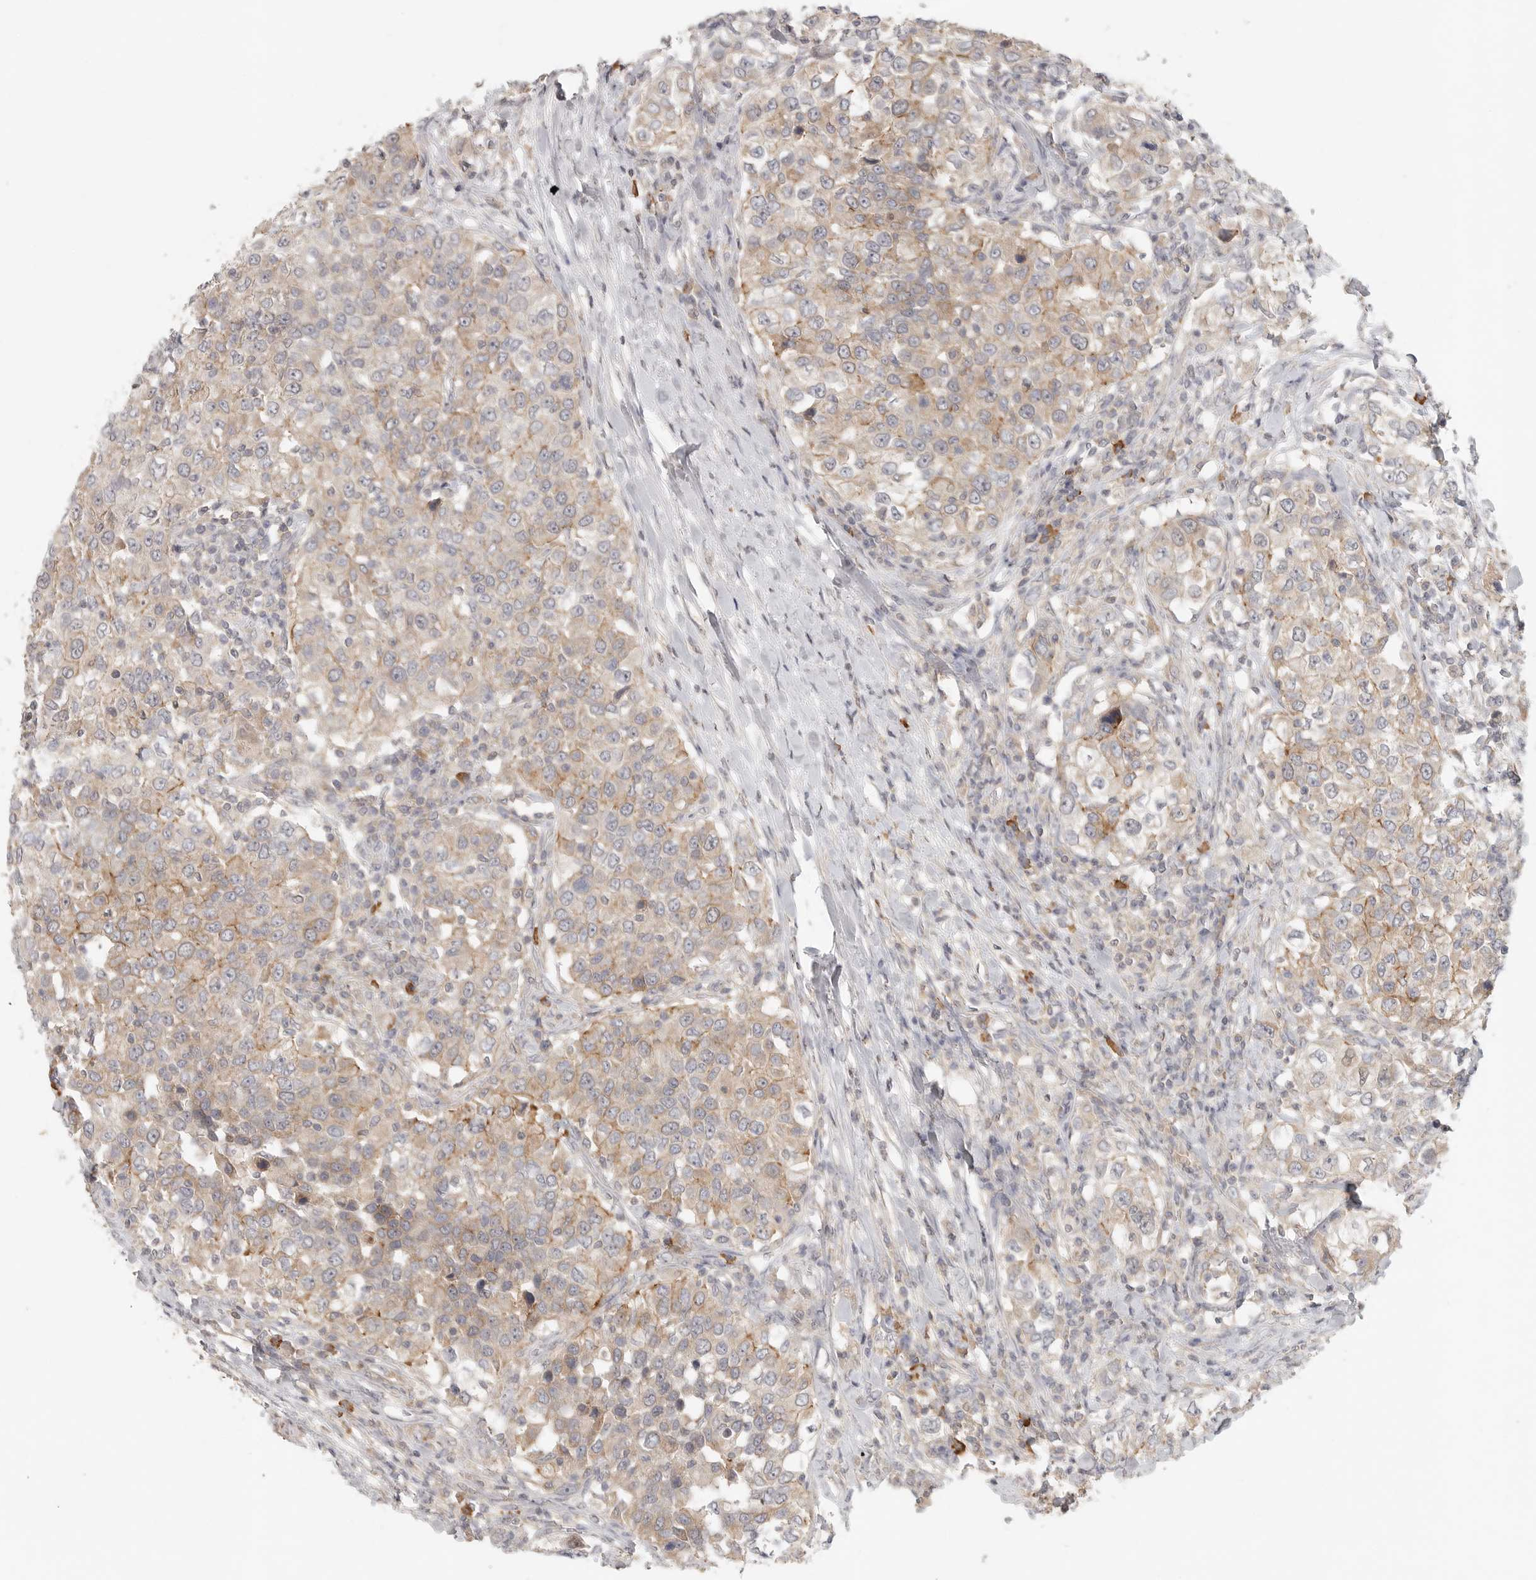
{"staining": {"intensity": "moderate", "quantity": "25%-75%", "location": "cytoplasmic/membranous"}, "tissue": "urothelial cancer", "cell_type": "Tumor cells", "image_type": "cancer", "snomed": [{"axis": "morphology", "description": "Urothelial carcinoma, High grade"}, {"axis": "topography", "description": "Urinary bladder"}], "caption": "Moderate cytoplasmic/membranous protein staining is identified in about 25%-75% of tumor cells in high-grade urothelial carcinoma. (Stains: DAB in brown, nuclei in blue, Microscopy: brightfield microscopy at high magnification).", "gene": "SLC25A36", "patient": {"sex": "female", "age": 80}}